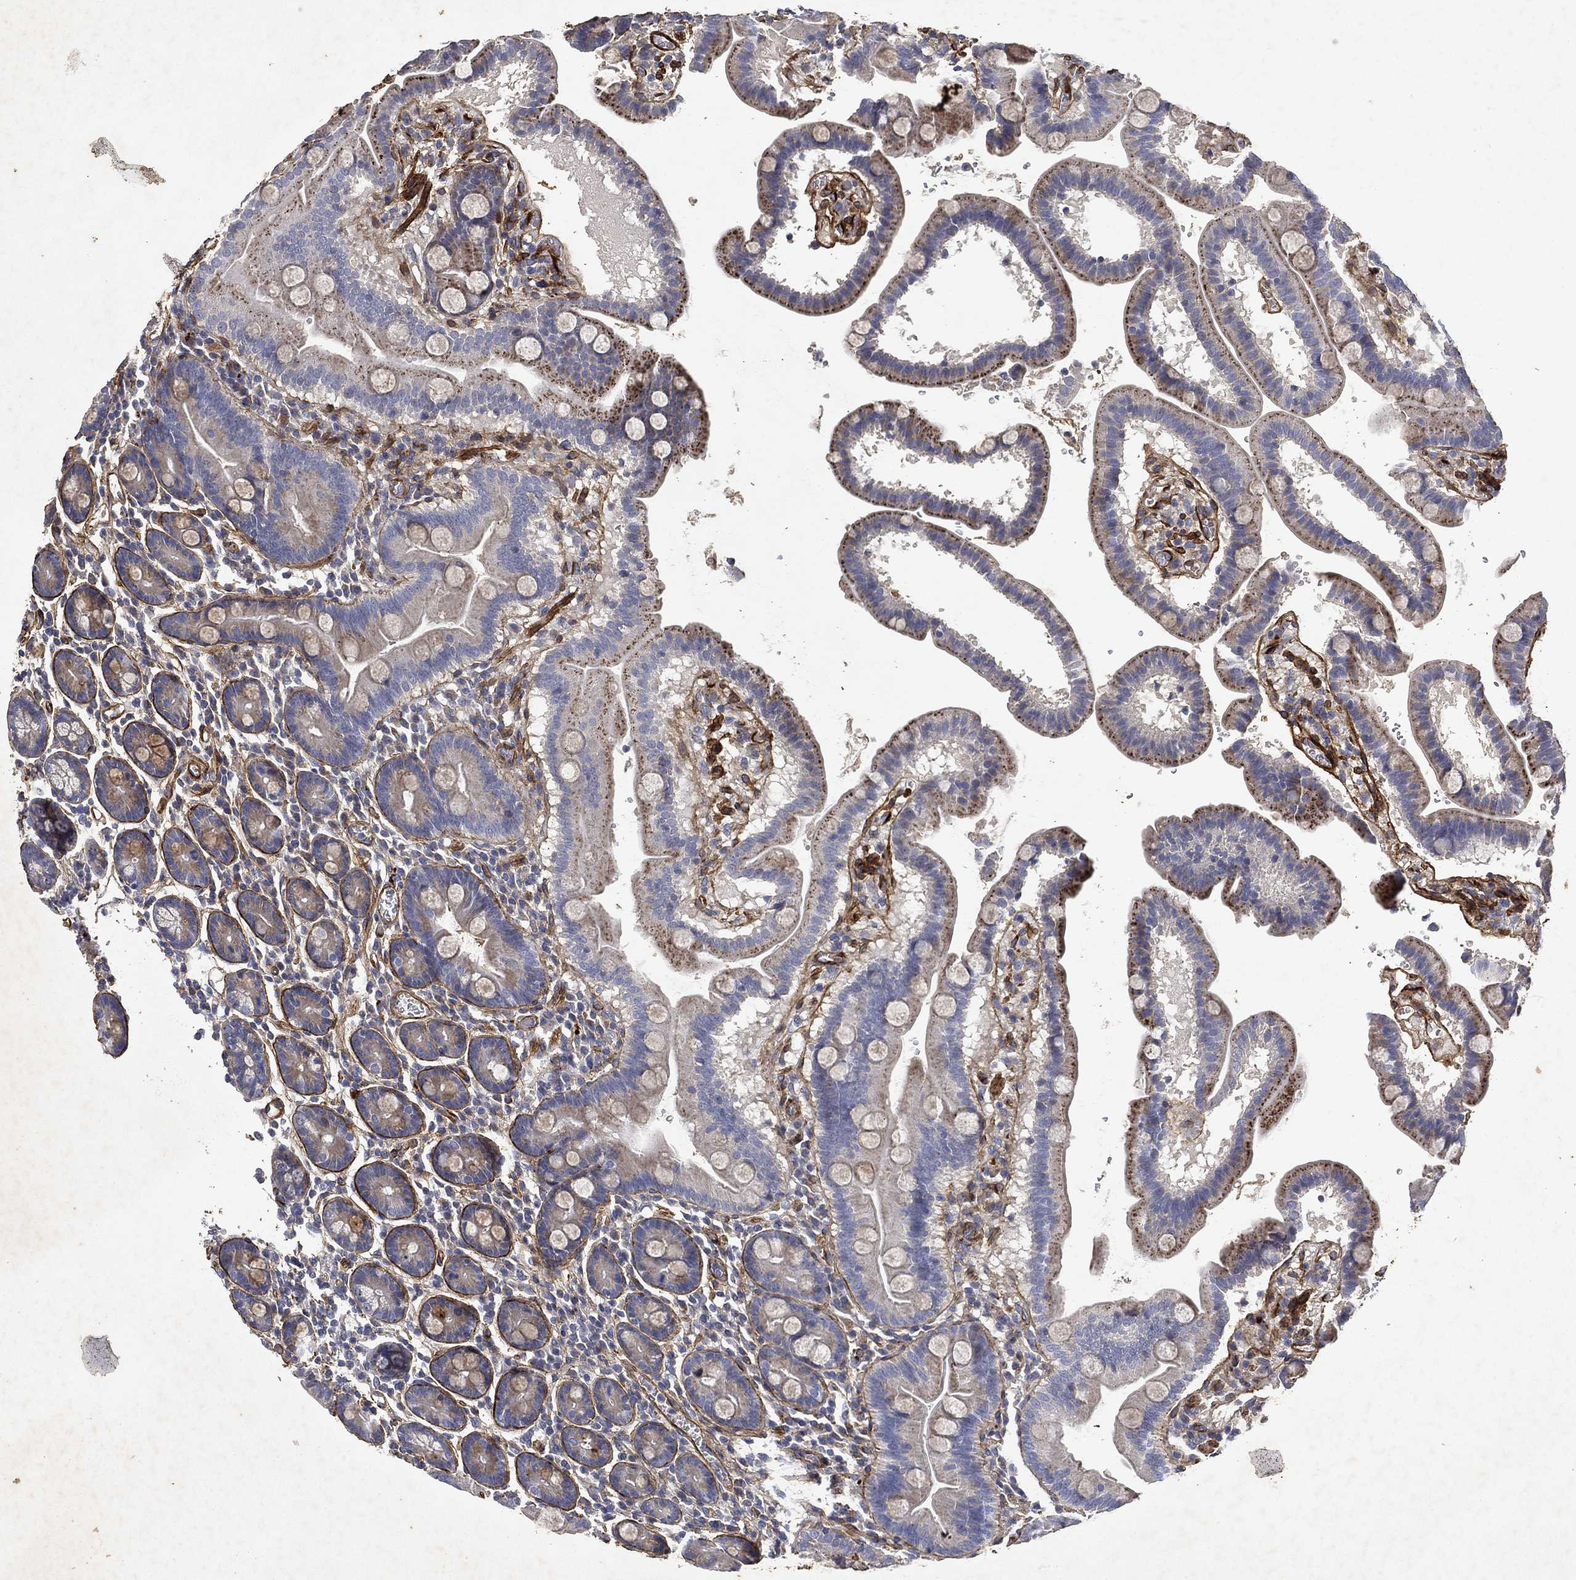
{"staining": {"intensity": "negative", "quantity": "none", "location": "none"}, "tissue": "duodenum", "cell_type": "Glandular cells", "image_type": "normal", "snomed": [{"axis": "morphology", "description": "Normal tissue, NOS"}, {"axis": "topography", "description": "Duodenum"}], "caption": "IHC histopathology image of benign duodenum stained for a protein (brown), which exhibits no staining in glandular cells. (DAB (3,3'-diaminobenzidine) IHC visualized using brightfield microscopy, high magnification).", "gene": "COL4A2", "patient": {"sex": "male", "age": 59}}